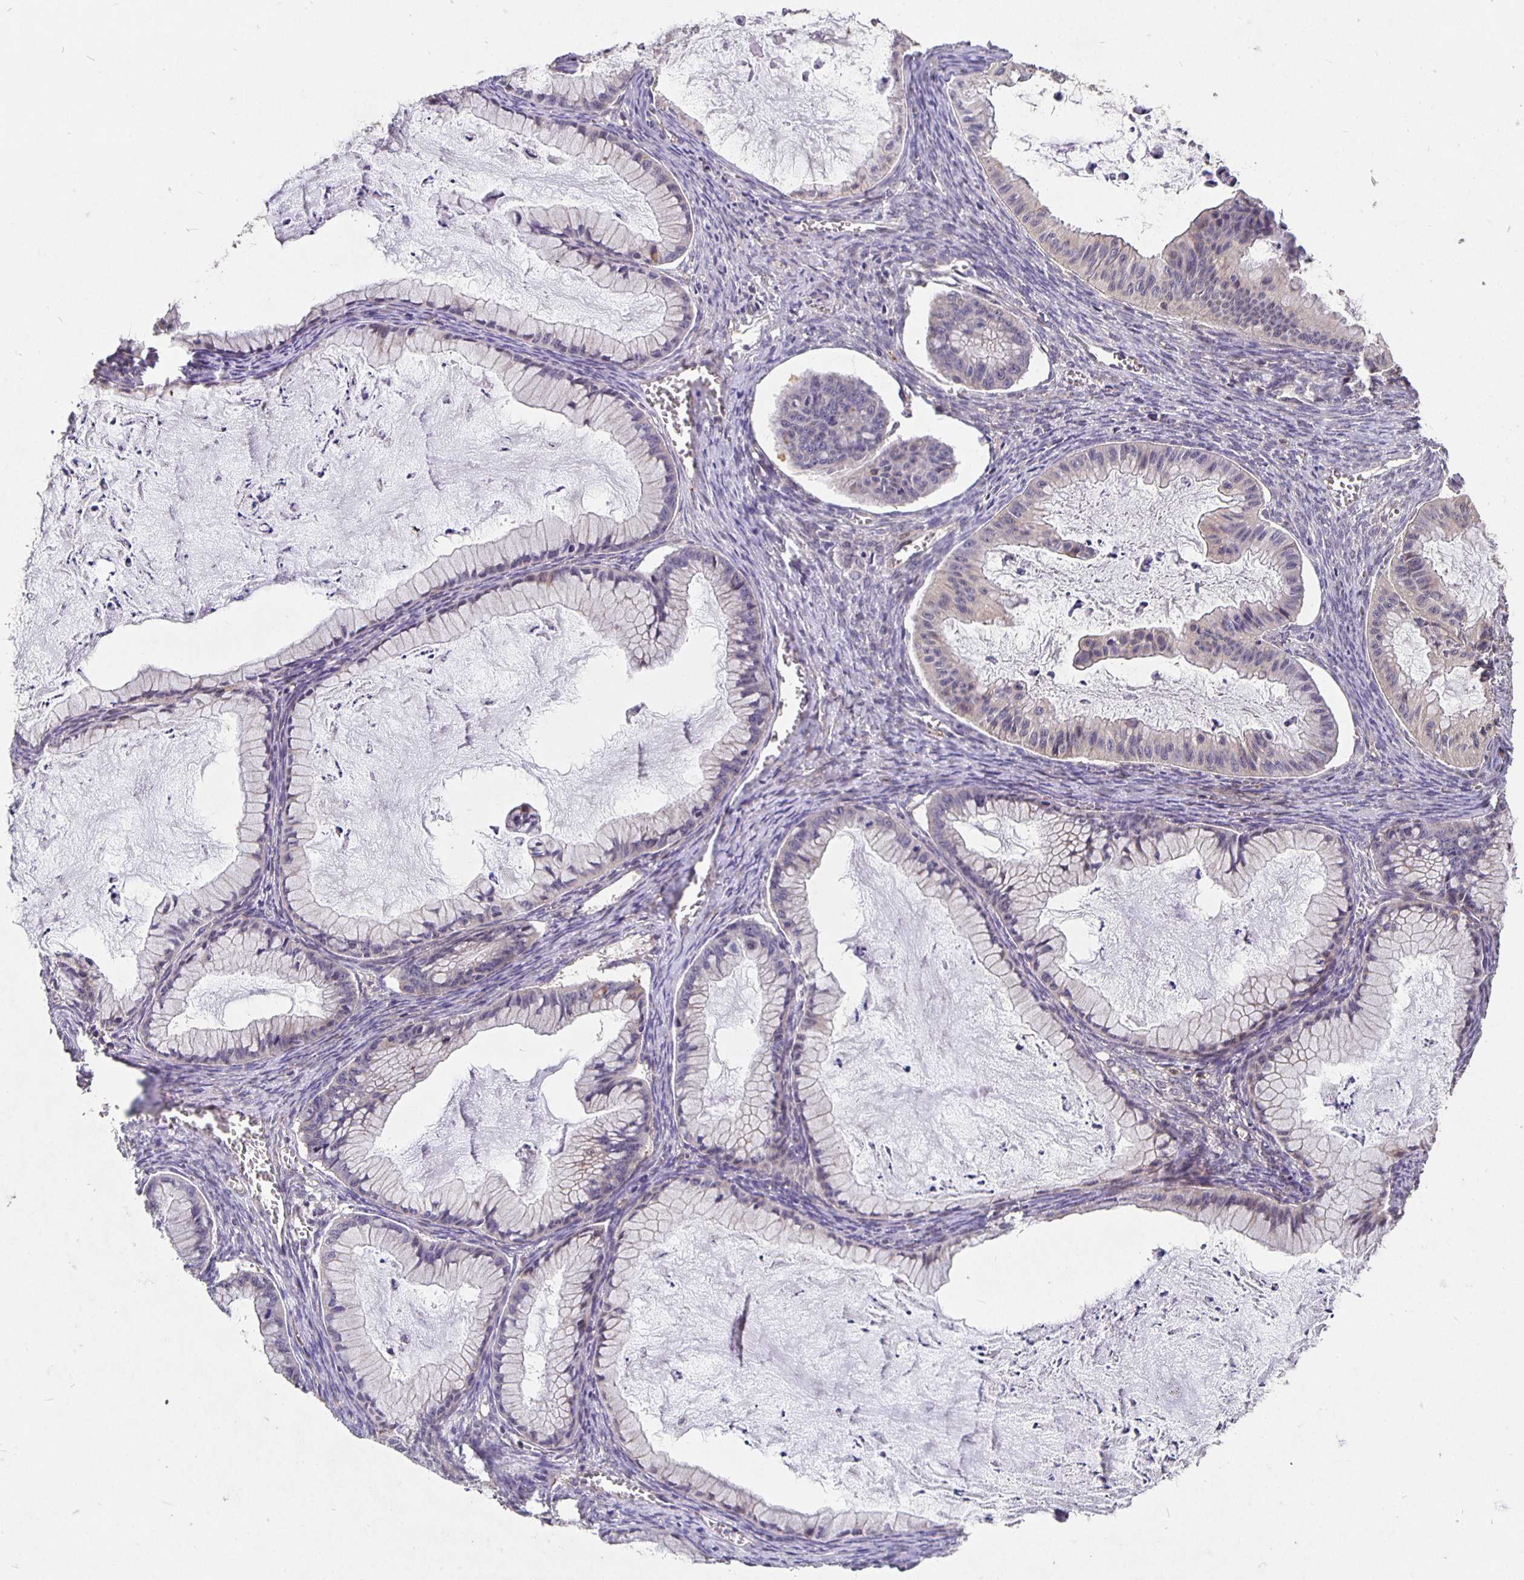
{"staining": {"intensity": "negative", "quantity": "none", "location": "none"}, "tissue": "ovarian cancer", "cell_type": "Tumor cells", "image_type": "cancer", "snomed": [{"axis": "morphology", "description": "Cystadenocarcinoma, mucinous, NOS"}, {"axis": "topography", "description": "Ovary"}], "caption": "High magnification brightfield microscopy of ovarian cancer stained with DAB (3,3'-diaminobenzidine) (brown) and counterstained with hematoxylin (blue): tumor cells show no significant positivity.", "gene": "NOG", "patient": {"sex": "female", "age": 72}}